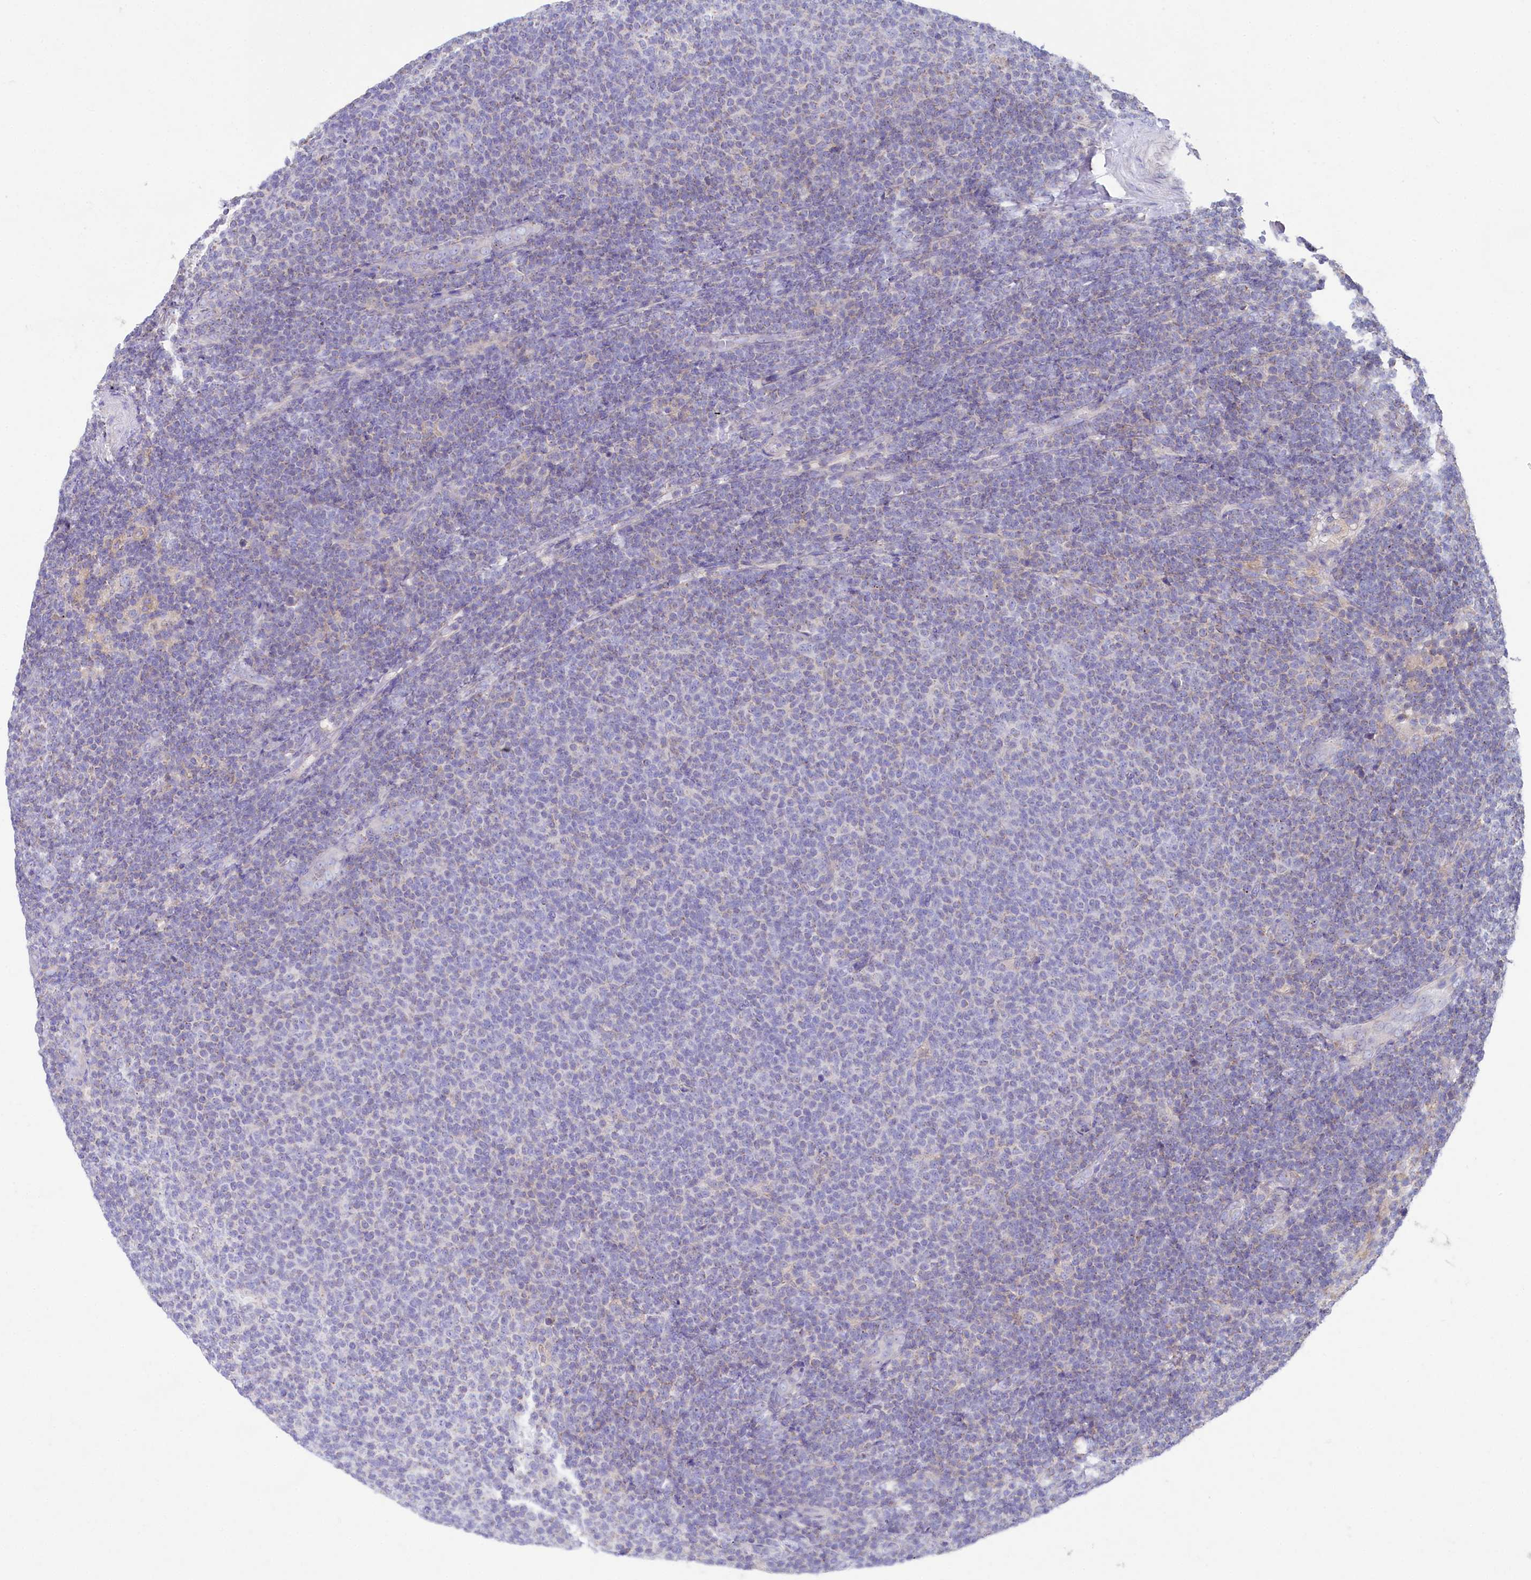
{"staining": {"intensity": "negative", "quantity": "none", "location": "none"}, "tissue": "lymphoma", "cell_type": "Tumor cells", "image_type": "cancer", "snomed": [{"axis": "morphology", "description": "Malignant lymphoma, non-Hodgkin's type, Low grade"}, {"axis": "topography", "description": "Lymph node"}], "caption": "The immunohistochemistry (IHC) micrograph has no significant positivity in tumor cells of lymphoma tissue.", "gene": "VPS26B", "patient": {"sex": "male", "age": 66}}